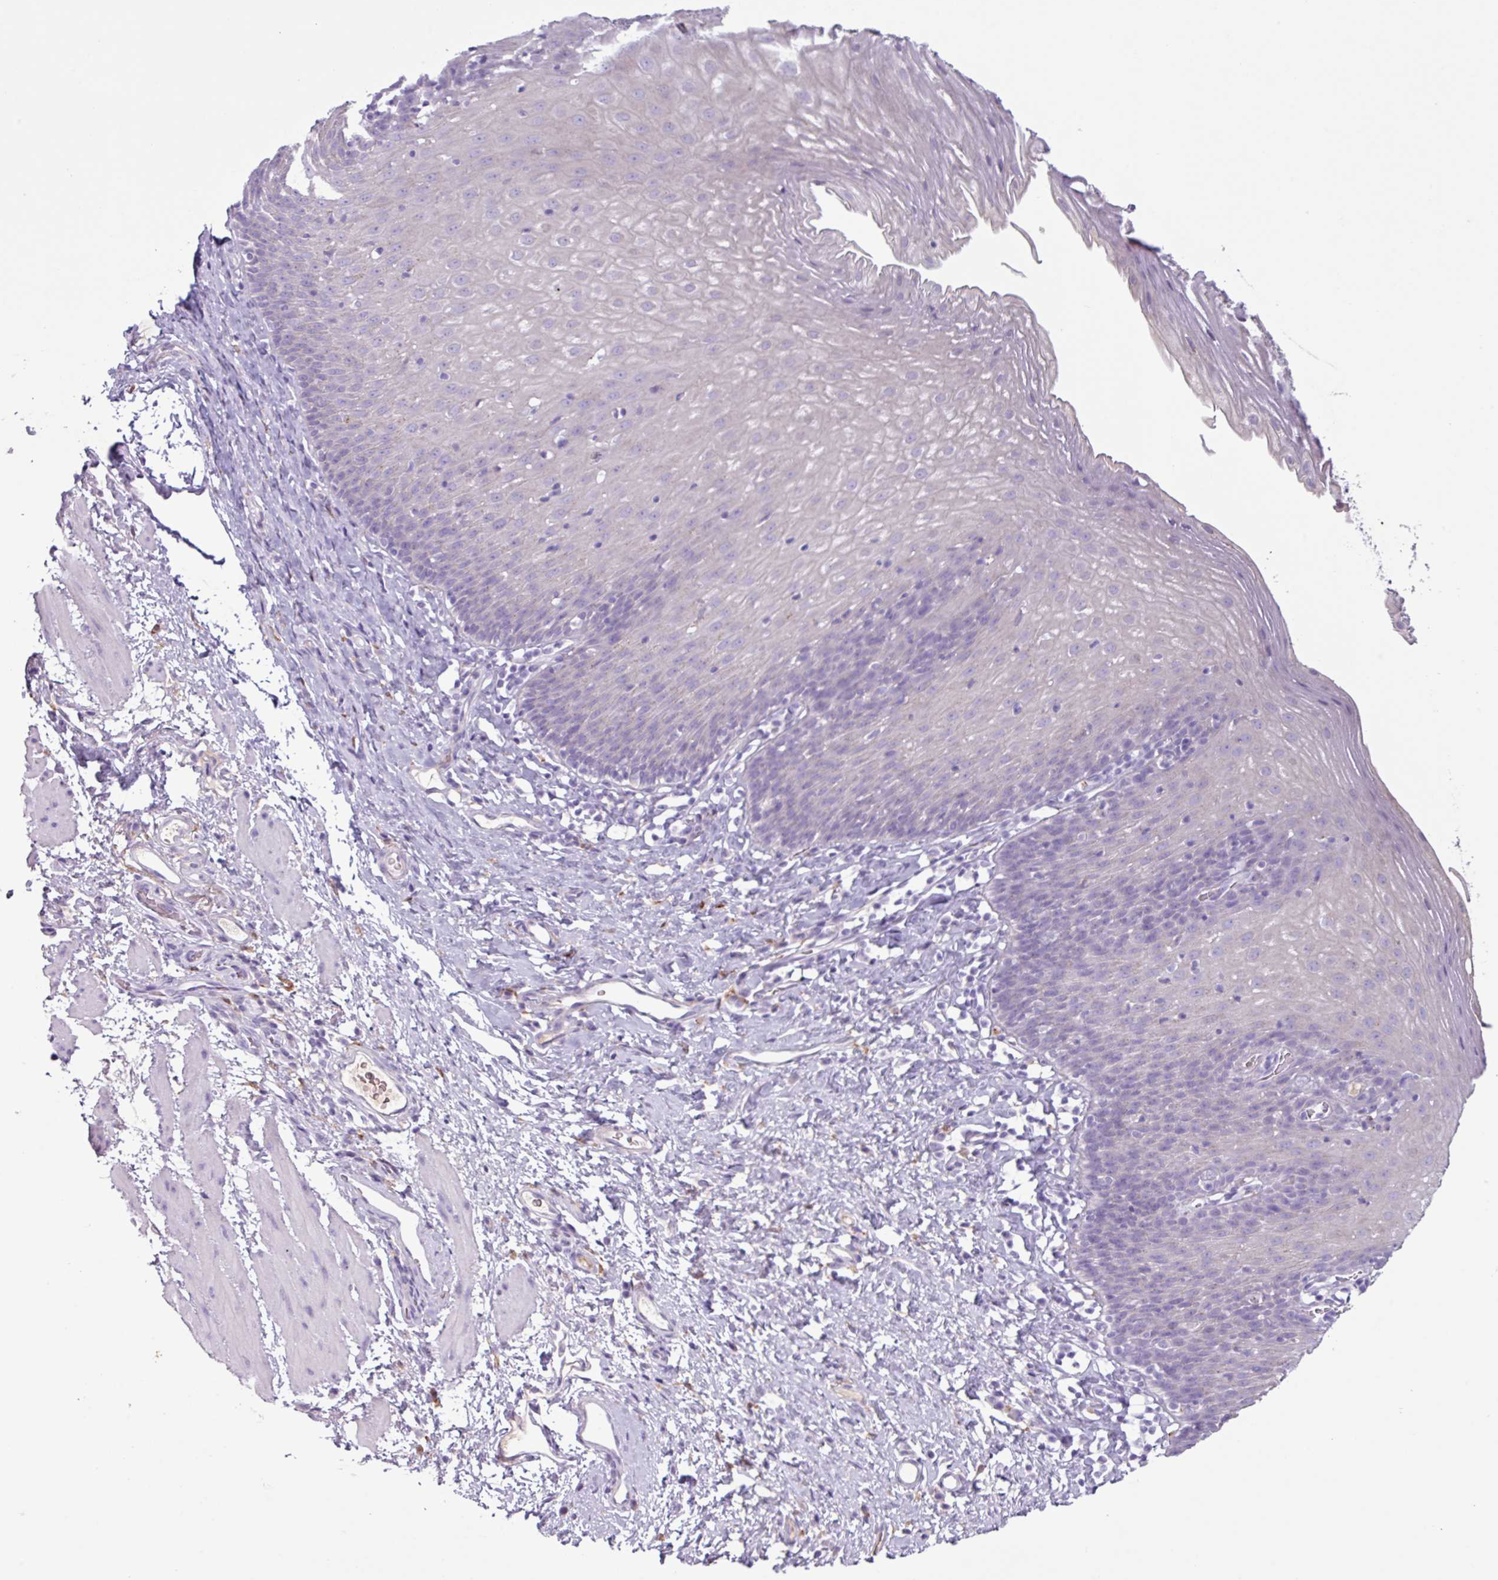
{"staining": {"intensity": "negative", "quantity": "none", "location": "none"}, "tissue": "esophagus", "cell_type": "Squamous epithelial cells", "image_type": "normal", "snomed": [{"axis": "morphology", "description": "Normal tissue, NOS"}, {"axis": "topography", "description": "Esophagus"}], "caption": "Squamous epithelial cells show no significant protein staining in unremarkable esophagus. (DAB immunohistochemistry with hematoxylin counter stain).", "gene": "C4A", "patient": {"sex": "female", "age": 61}}